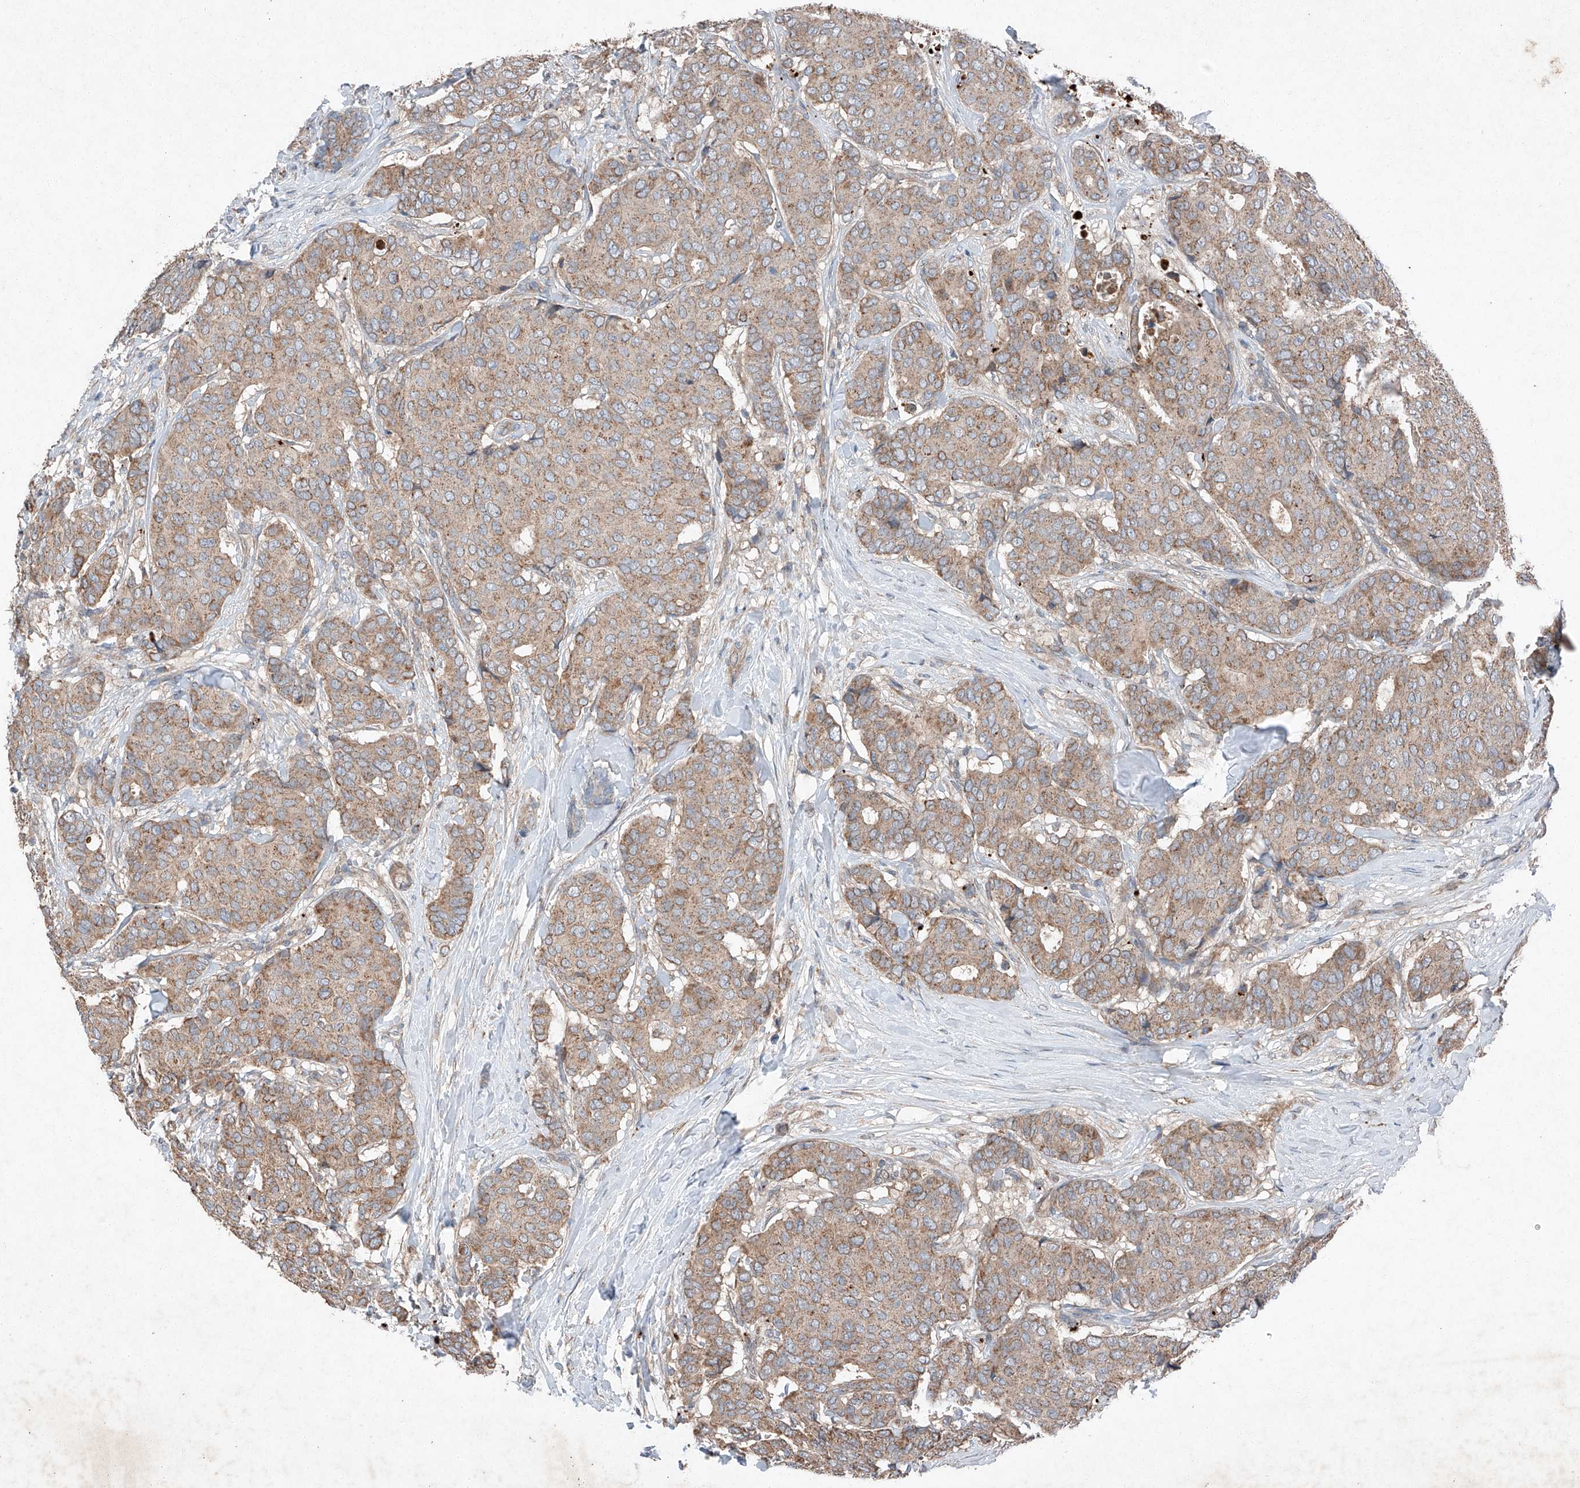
{"staining": {"intensity": "weak", "quantity": ">75%", "location": "cytoplasmic/membranous"}, "tissue": "breast cancer", "cell_type": "Tumor cells", "image_type": "cancer", "snomed": [{"axis": "morphology", "description": "Duct carcinoma"}, {"axis": "topography", "description": "Breast"}], "caption": "Immunohistochemical staining of breast cancer demonstrates low levels of weak cytoplasmic/membranous expression in about >75% of tumor cells. The protein is shown in brown color, while the nuclei are stained blue.", "gene": "RUSC1", "patient": {"sex": "female", "age": 75}}